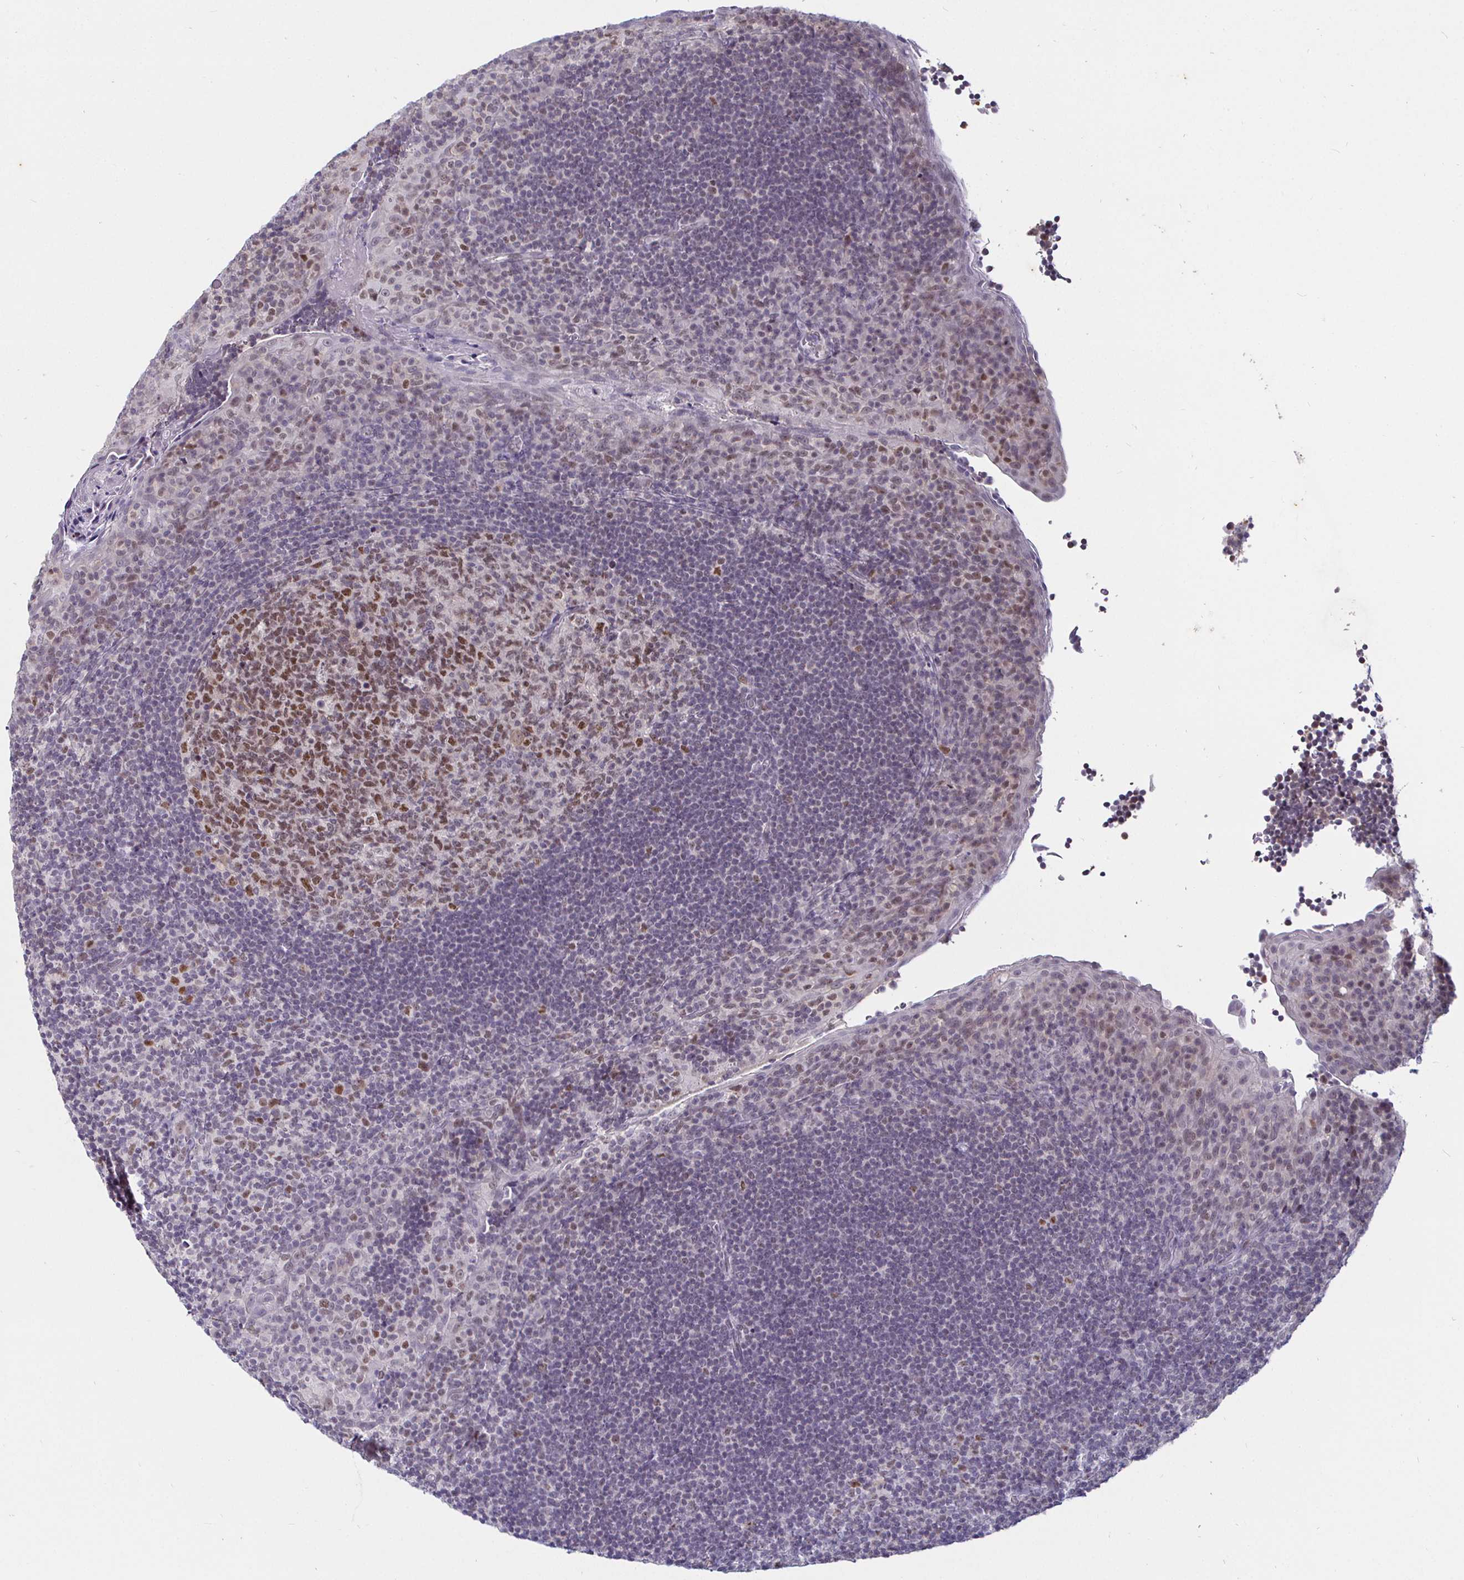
{"staining": {"intensity": "moderate", "quantity": "25%-75%", "location": "nuclear"}, "tissue": "tonsil", "cell_type": "Germinal center cells", "image_type": "normal", "snomed": [{"axis": "morphology", "description": "Normal tissue, NOS"}, {"axis": "topography", "description": "Tonsil"}], "caption": "High-magnification brightfield microscopy of normal tonsil stained with DAB (3,3'-diaminobenzidine) (brown) and counterstained with hematoxylin (blue). germinal center cells exhibit moderate nuclear positivity is appreciated in approximately25%-75% of cells. The staining was performed using DAB to visualize the protein expression in brown, while the nuclei were stained in blue with hematoxylin (Magnification: 20x).", "gene": "MLH1", "patient": {"sex": "male", "age": 17}}